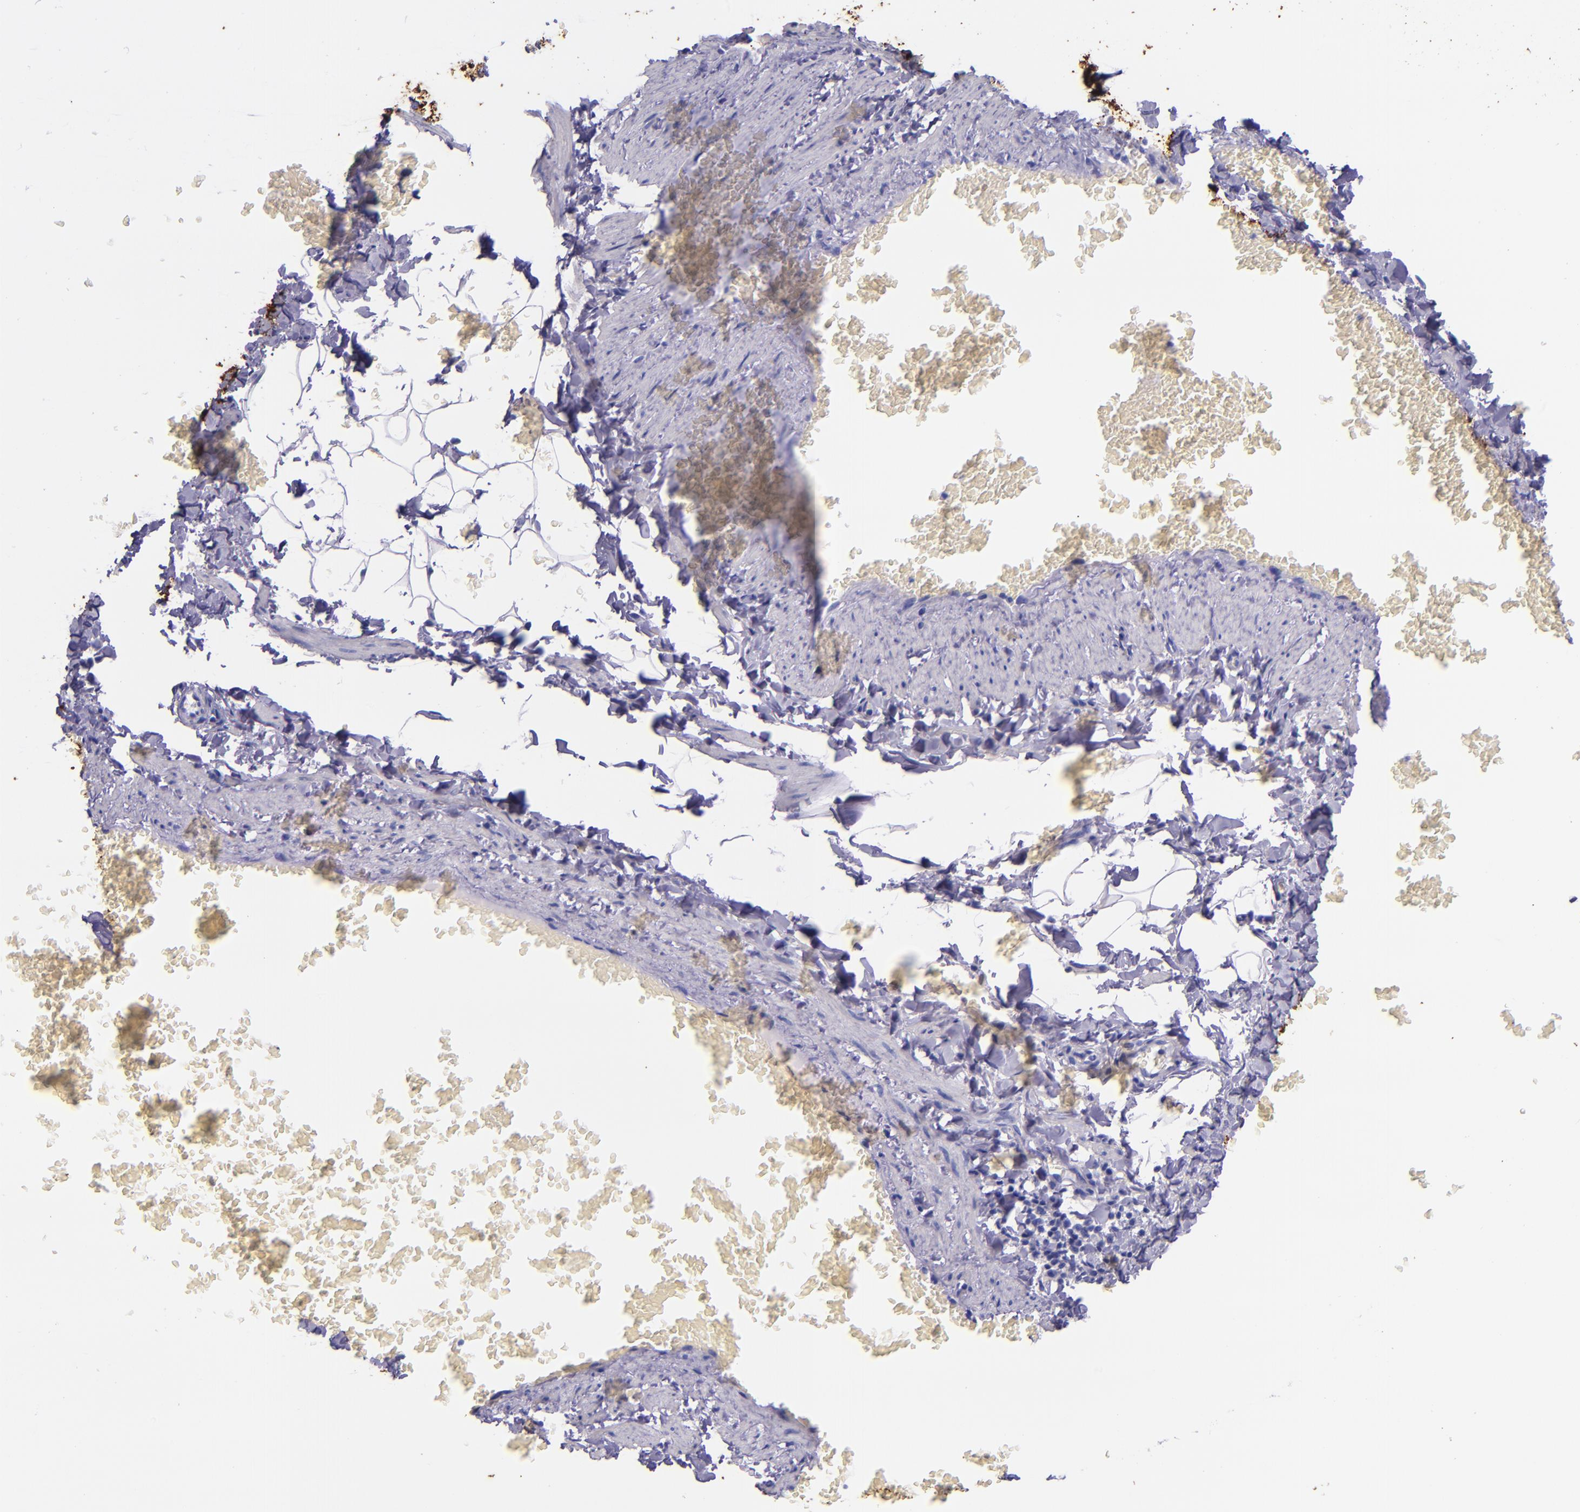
{"staining": {"intensity": "negative", "quantity": "none", "location": "none"}, "tissue": "adipose tissue", "cell_type": "Adipocytes", "image_type": "normal", "snomed": [{"axis": "morphology", "description": "Normal tissue, NOS"}, {"axis": "topography", "description": "Vascular tissue"}], "caption": "IHC histopathology image of unremarkable human adipose tissue stained for a protein (brown), which displays no staining in adipocytes.", "gene": "MBP", "patient": {"sex": "male", "age": 41}}